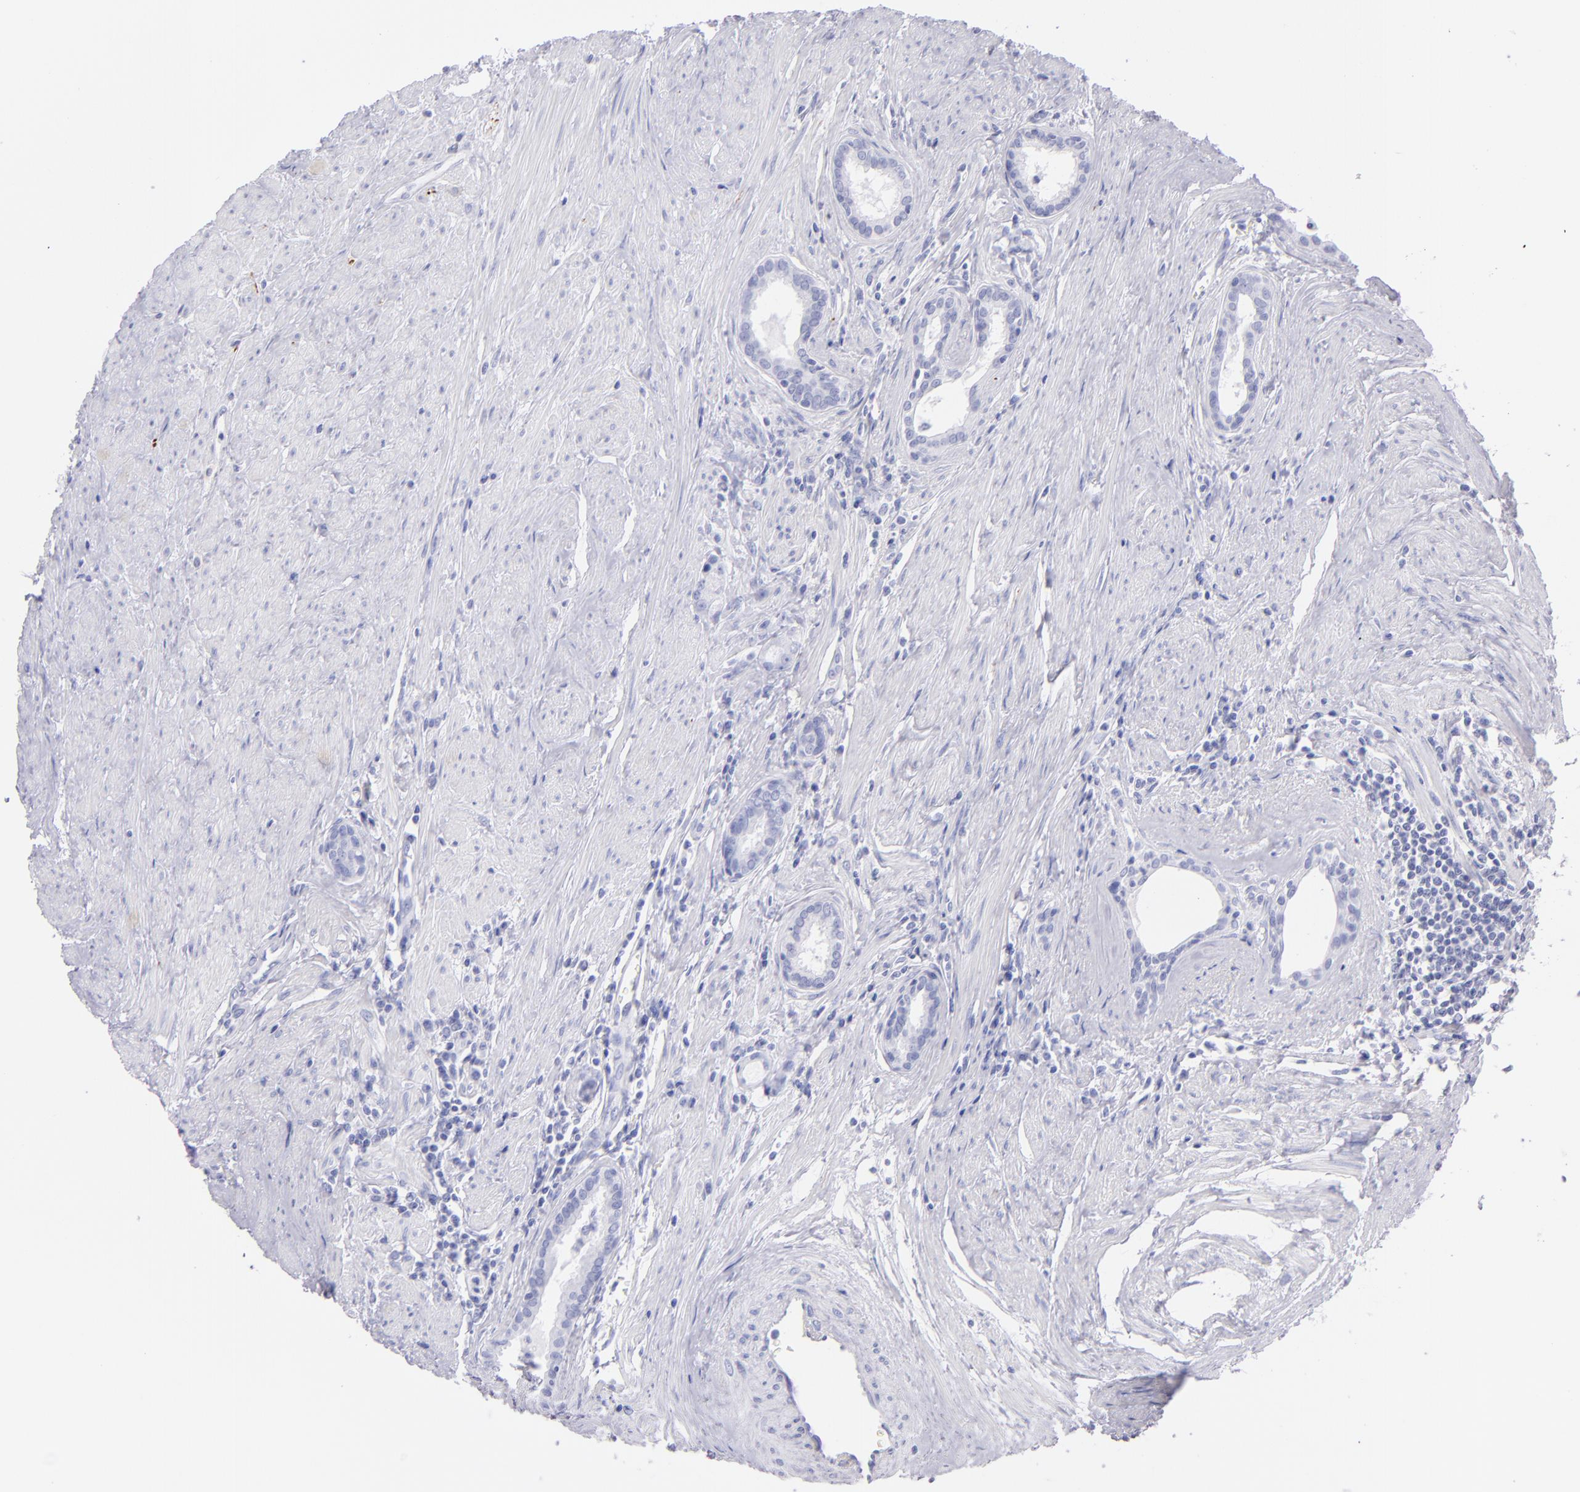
{"staining": {"intensity": "negative", "quantity": "none", "location": "none"}, "tissue": "prostate cancer", "cell_type": "Tumor cells", "image_type": "cancer", "snomed": [{"axis": "morphology", "description": "Adenocarcinoma, Medium grade"}, {"axis": "topography", "description": "Prostate"}], "caption": "A micrograph of prostate adenocarcinoma (medium-grade) stained for a protein demonstrates no brown staining in tumor cells.", "gene": "PRPH", "patient": {"sex": "male", "age": 72}}